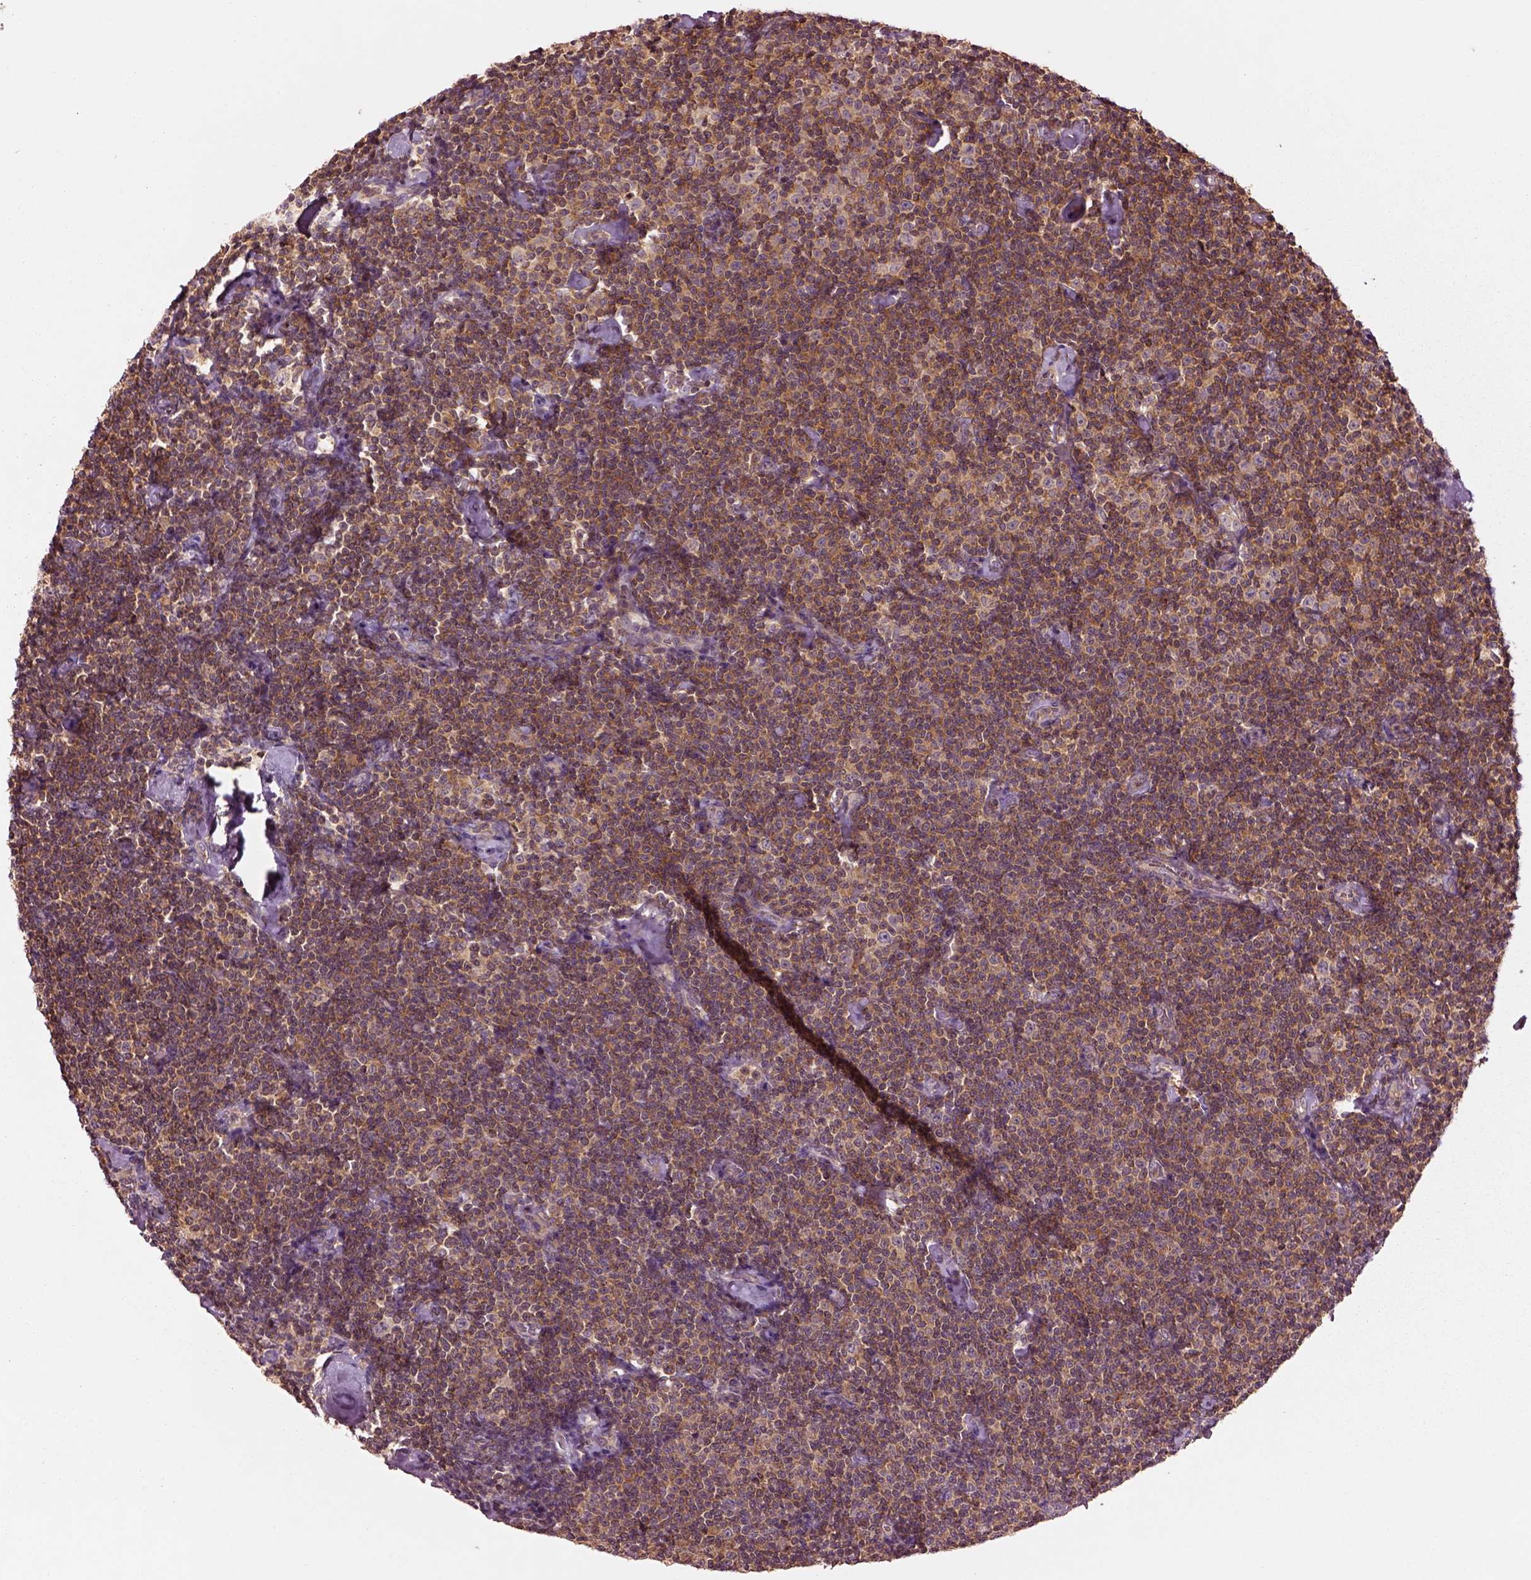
{"staining": {"intensity": "moderate", "quantity": ">75%", "location": "cytoplasmic/membranous"}, "tissue": "lymphoma", "cell_type": "Tumor cells", "image_type": "cancer", "snomed": [{"axis": "morphology", "description": "Malignant lymphoma, non-Hodgkin's type, Low grade"}, {"axis": "topography", "description": "Lymph node"}], "caption": "The photomicrograph demonstrates a brown stain indicating the presence of a protein in the cytoplasmic/membranous of tumor cells in low-grade malignant lymphoma, non-Hodgkin's type.", "gene": "MTHFS", "patient": {"sex": "male", "age": 81}}